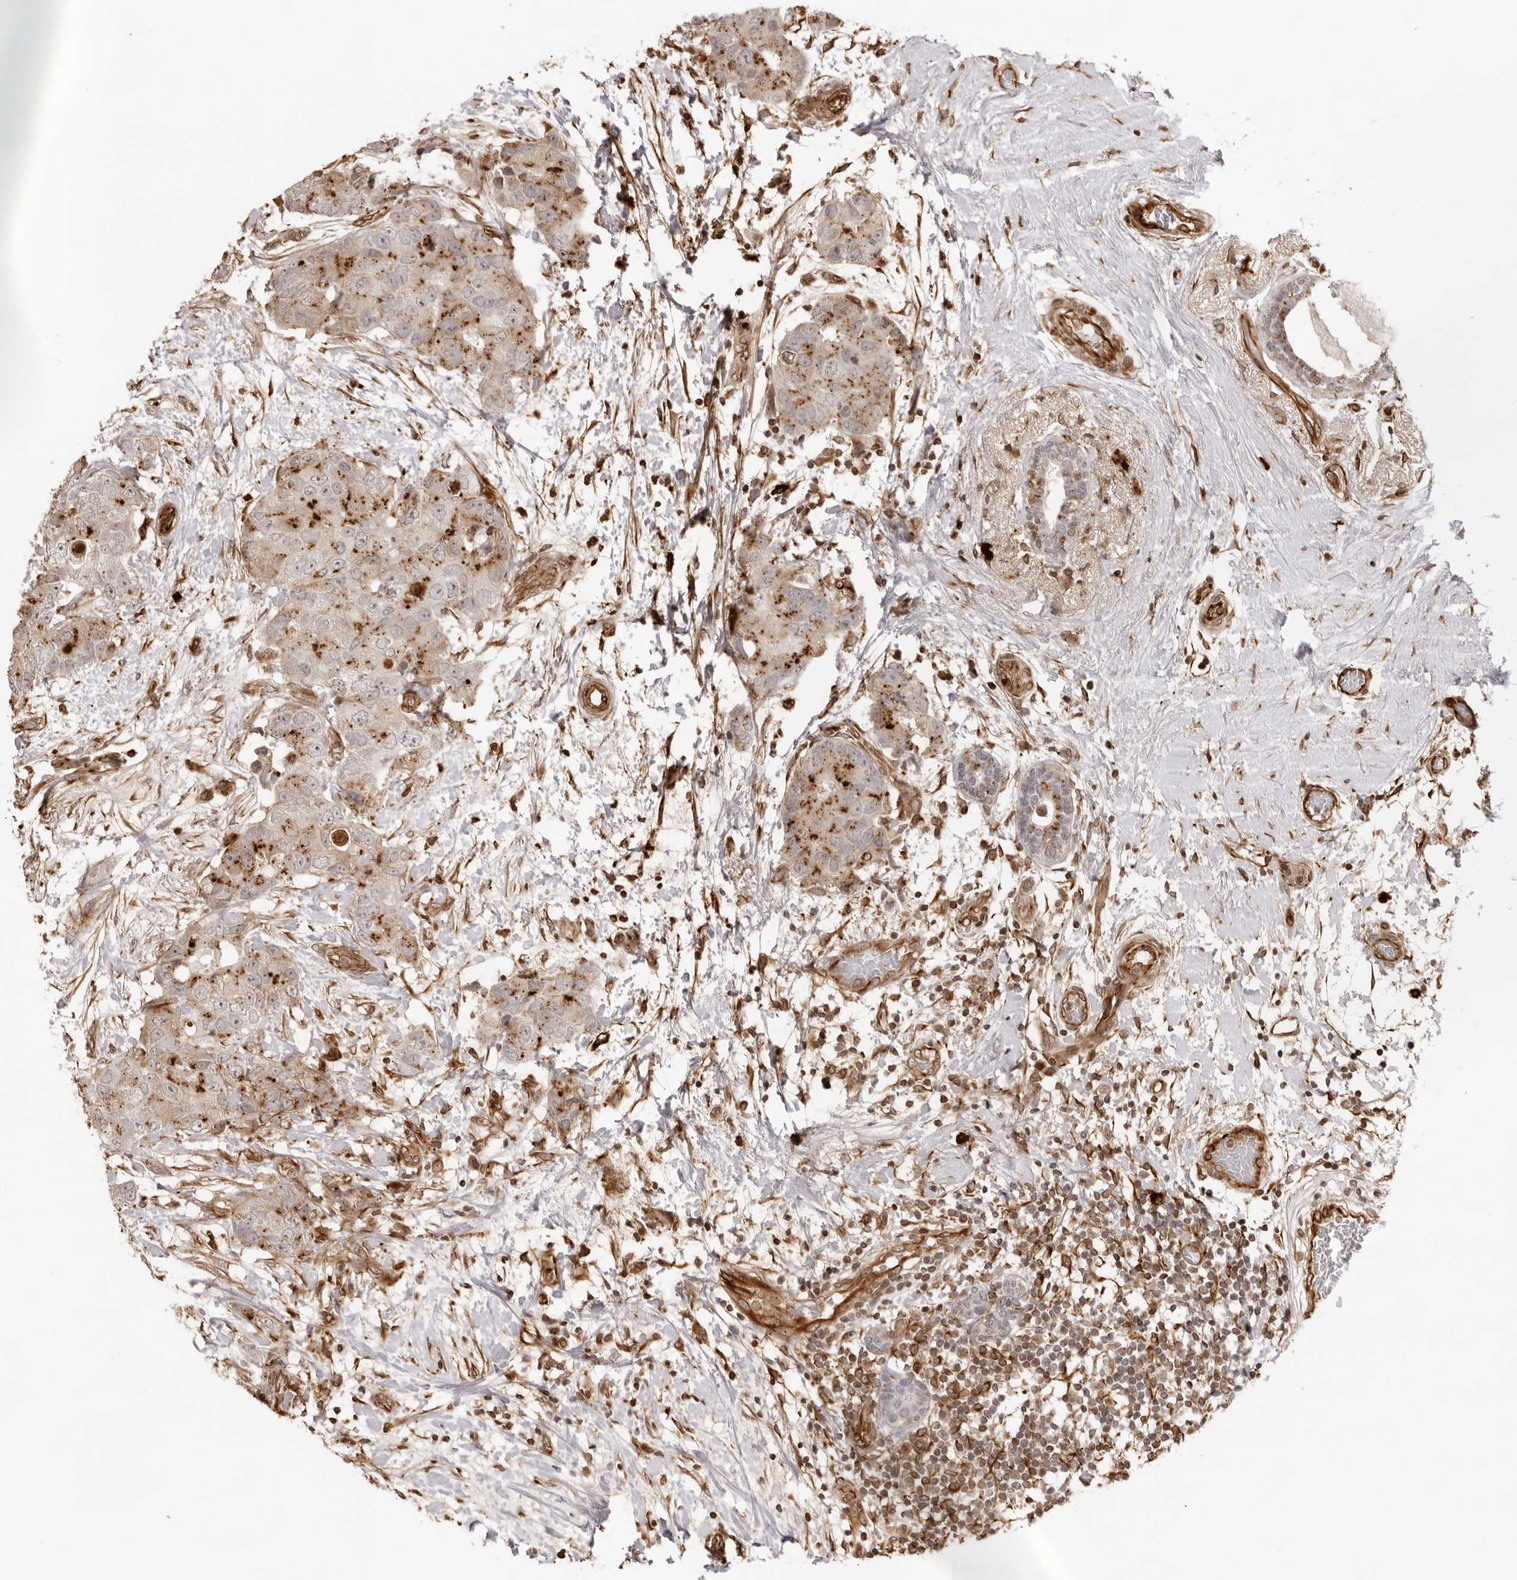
{"staining": {"intensity": "moderate", "quantity": "<25%", "location": "cytoplasmic/membranous"}, "tissue": "breast cancer", "cell_type": "Tumor cells", "image_type": "cancer", "snomed": [{"axis": "morphology", "description": "Duct carcinoma"}, {"axis": "topography", "description": "Breast"}], "caption": "DAB immunohistochemical staining of breast cancer (intraductal carcinoma) reveals moderate cytoplasmic/membranous protein expression in about <25% of tumor cells.", "gene": "DYNLT5", "patient": {"sex": "female", "age": 62}}